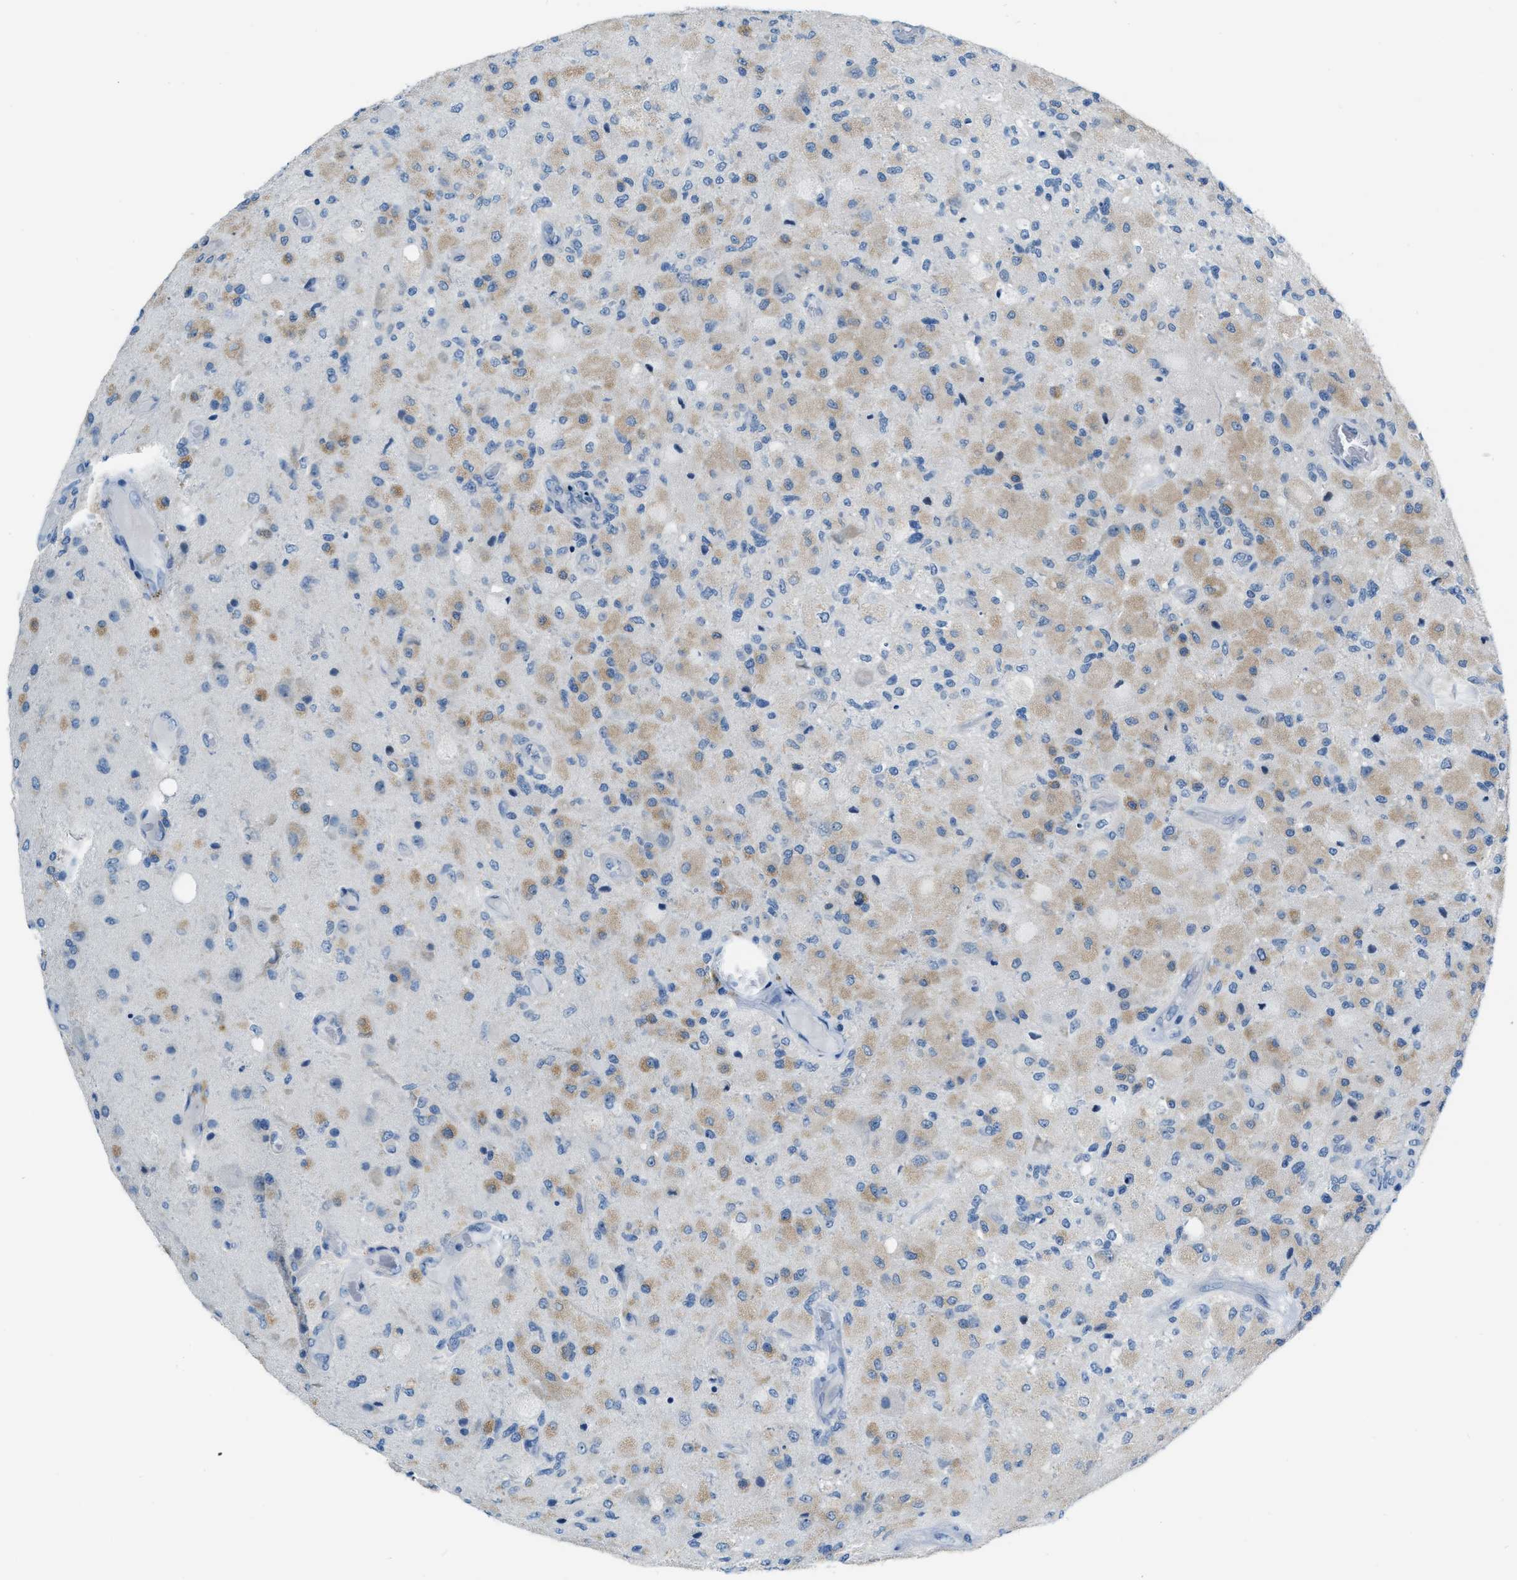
{"staining": {"intensity": "weak", "quantity": "25%-75%", "location": "cytoplasmic/membranous"}, "tissue": "glioma", "cell_type": "Tumor cells", "image_type": "cancer", "snomed": [{"axis": "morphology", "description": "Normal tissue, NOS"}, {"axis": "morphology", "description": "Glioma, malignant, High grade"}, {"axis": "topography", "description": "Cerebral cortex"}], "caption": "Protein staining demonstrates weak cytoplasmic/membranous staining in approximately 25%-75% of tumor cells in glioma.", "gene": "PHRF1", "patient": {"sex": "male", "age": 77}}